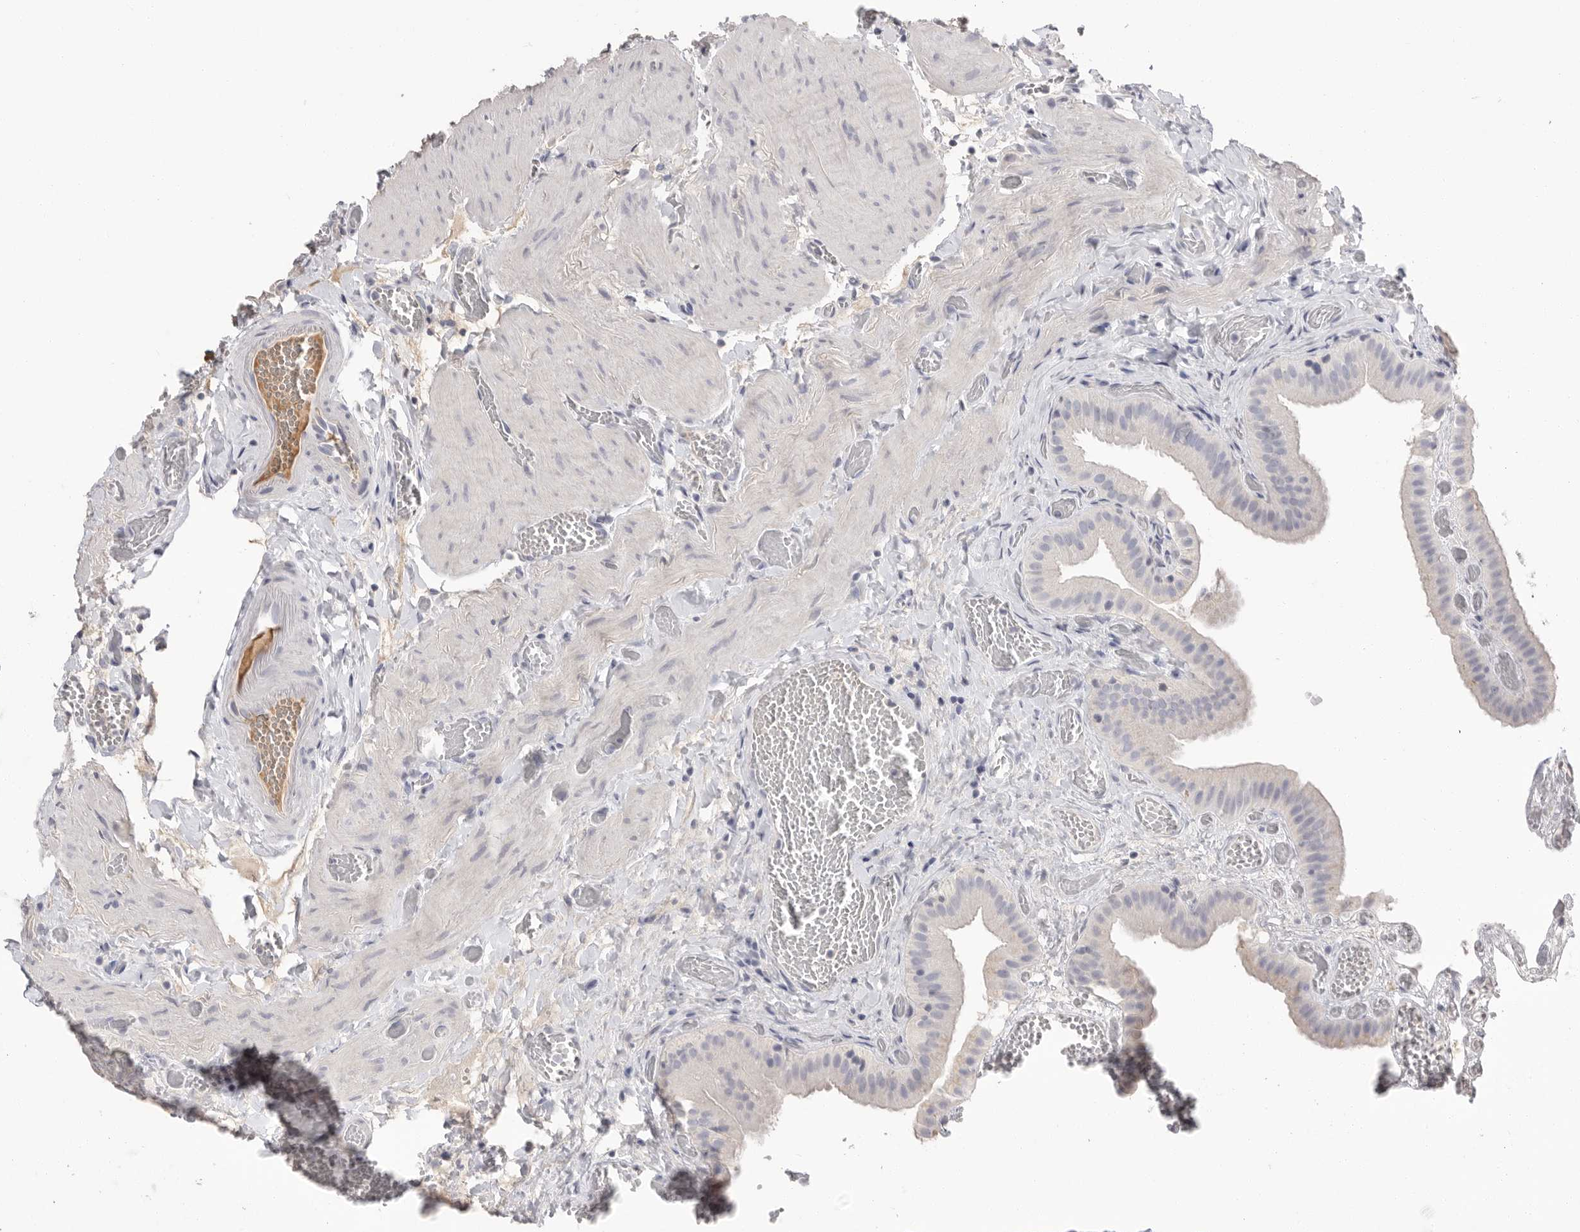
{"staining": {"intensity": "negative", "quantity": "none", "location": "none"}, "tissue": "gallbladder", "cell_type": "Glandular cells", "image_type": "normal", "snomed": [{"axis": "morphology", "description": "Normal tissue, NOS"}, {"axis": "topography", "description": "Gallbladder"}], "caption": "Gallbladder was stained to show a protein in brown. There is no significant positivity in glandular cells.", "gene": "APOA2", "patient": {"sex": "female", "age": 64}}